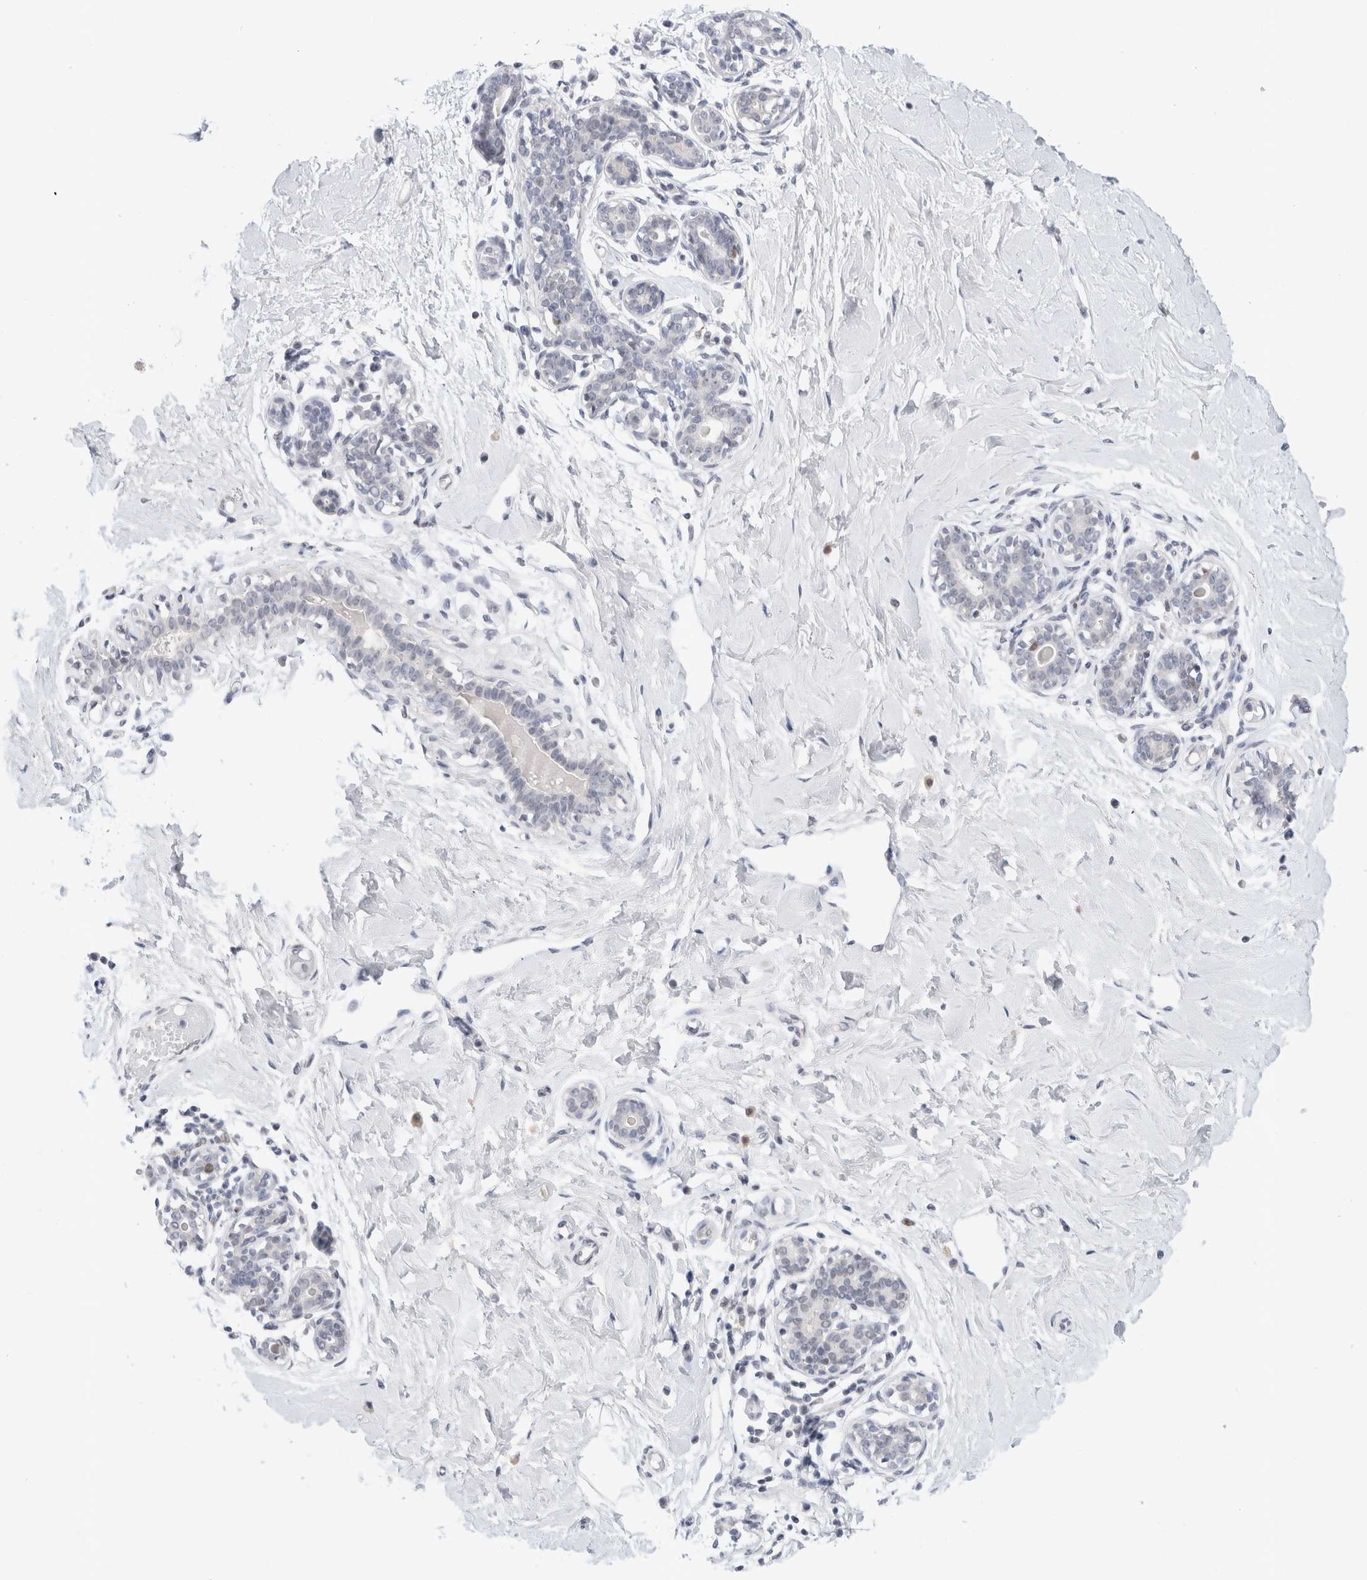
{"staining": {"intensity": "negative", "quantity": "none", "location": "none"}, "tissue": "breast", "cell_type": "Adipocytes", "image_type": "normal", "snomed": [{"axis": "morphology", "description": "Normal tissue, NOS"}, {"axis": "morphology", "description": "Adenoma, NOS"}, {"axis": "topography", "description": "Breast"}], "caption": "There is no significant staining in adipocytes of breast. The staining is performed using DAB brown chromogen with nuclei counter-stained in using hematoxylin.", "gene": "KNL1", "patient": {"sex": "female", "age": 23}}